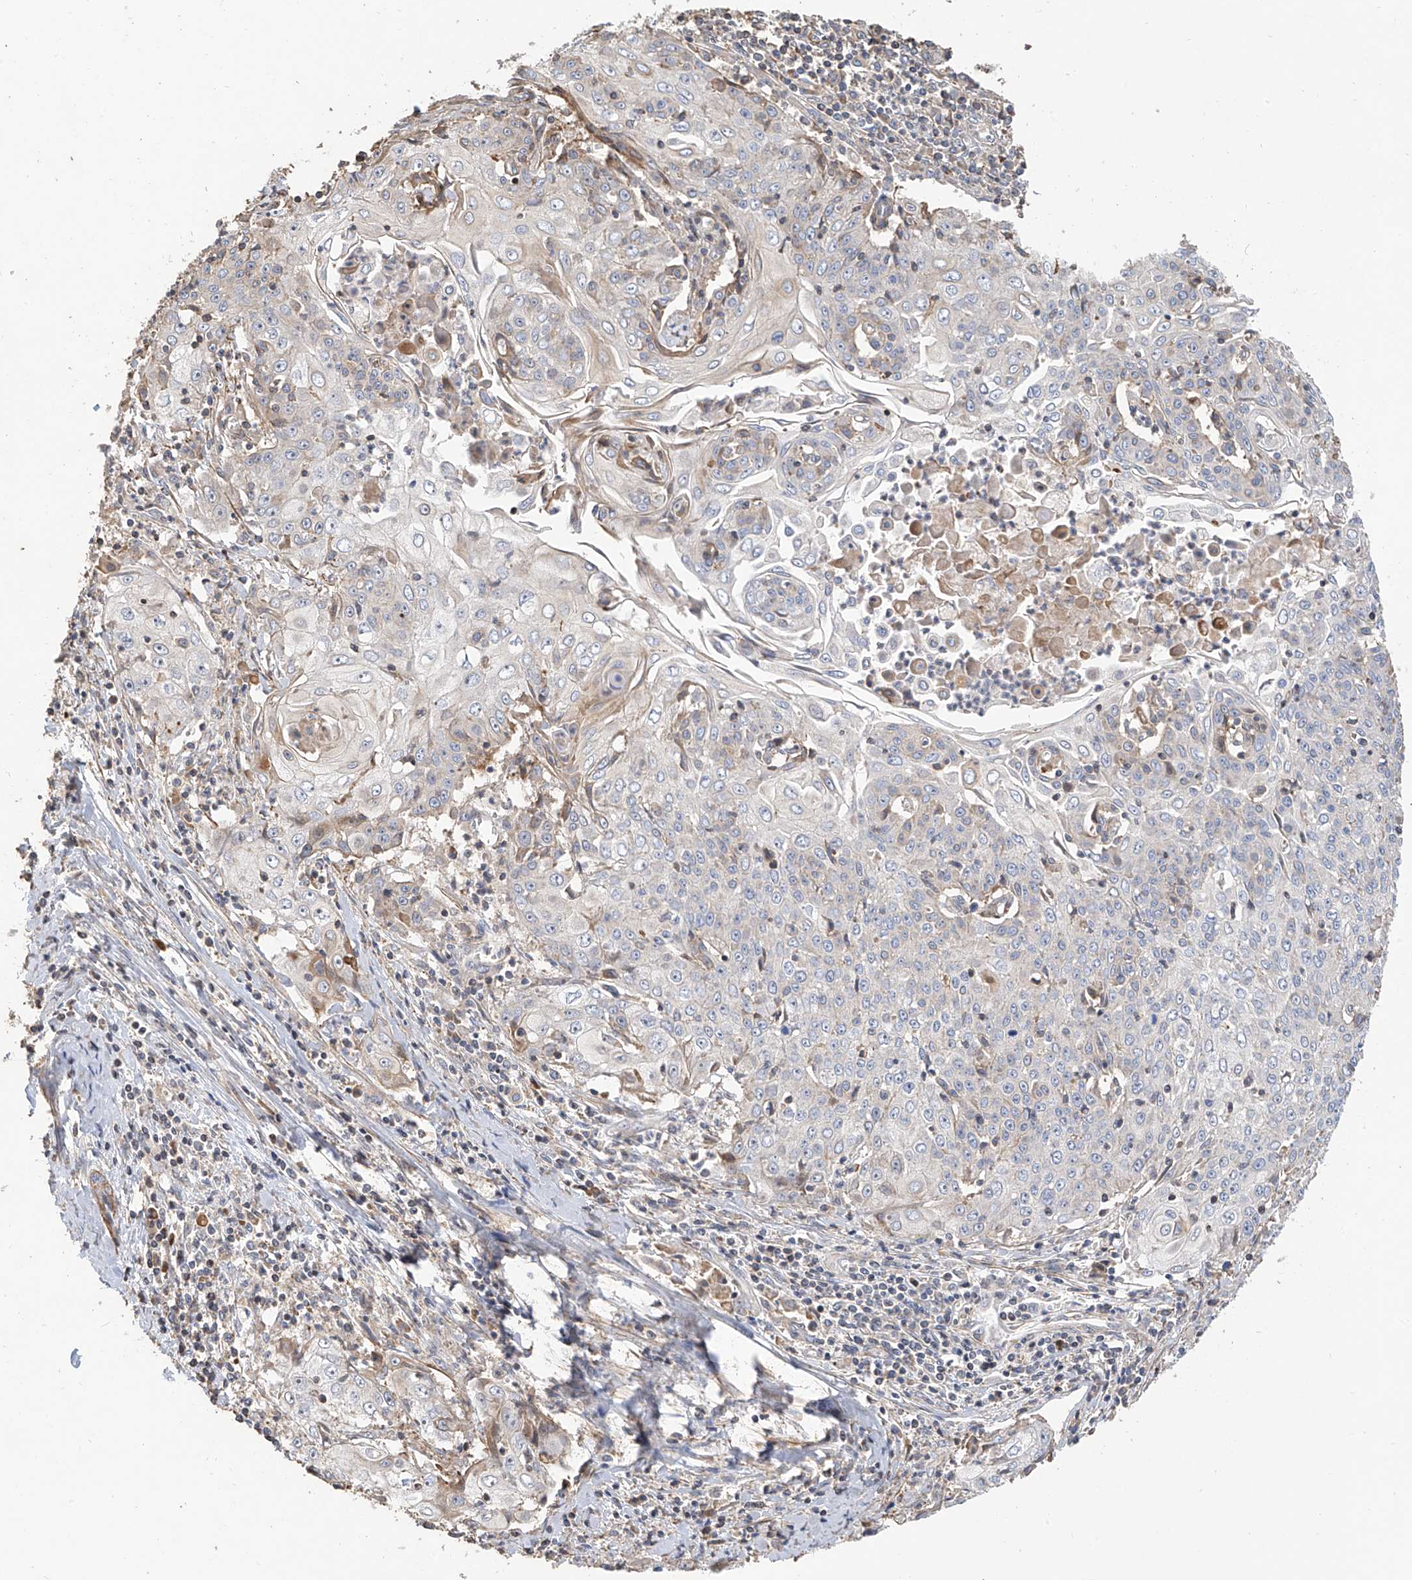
{"staining": {"intensity": "negative", "quantity": "none", "location": "none"}, "tissue": "cervical cancer", "cell_type": "Tumor cells", "image_type": "cancer", "snomed": [{"axis": "morphology", "description": "Squamous cell carcinoma, NOS"}, {"axis": "topography", "description": "Cervix"}], "caption": "This image is of cervical squamous cell carcinoma stained with immunohistochemistry (IHC) to label a protein in brown with the nuclei are counter-stained blue. There is no positivity in tumor cells.", "gene": "SLC43A3", "patient": {"sex": "female", "age": 48}}